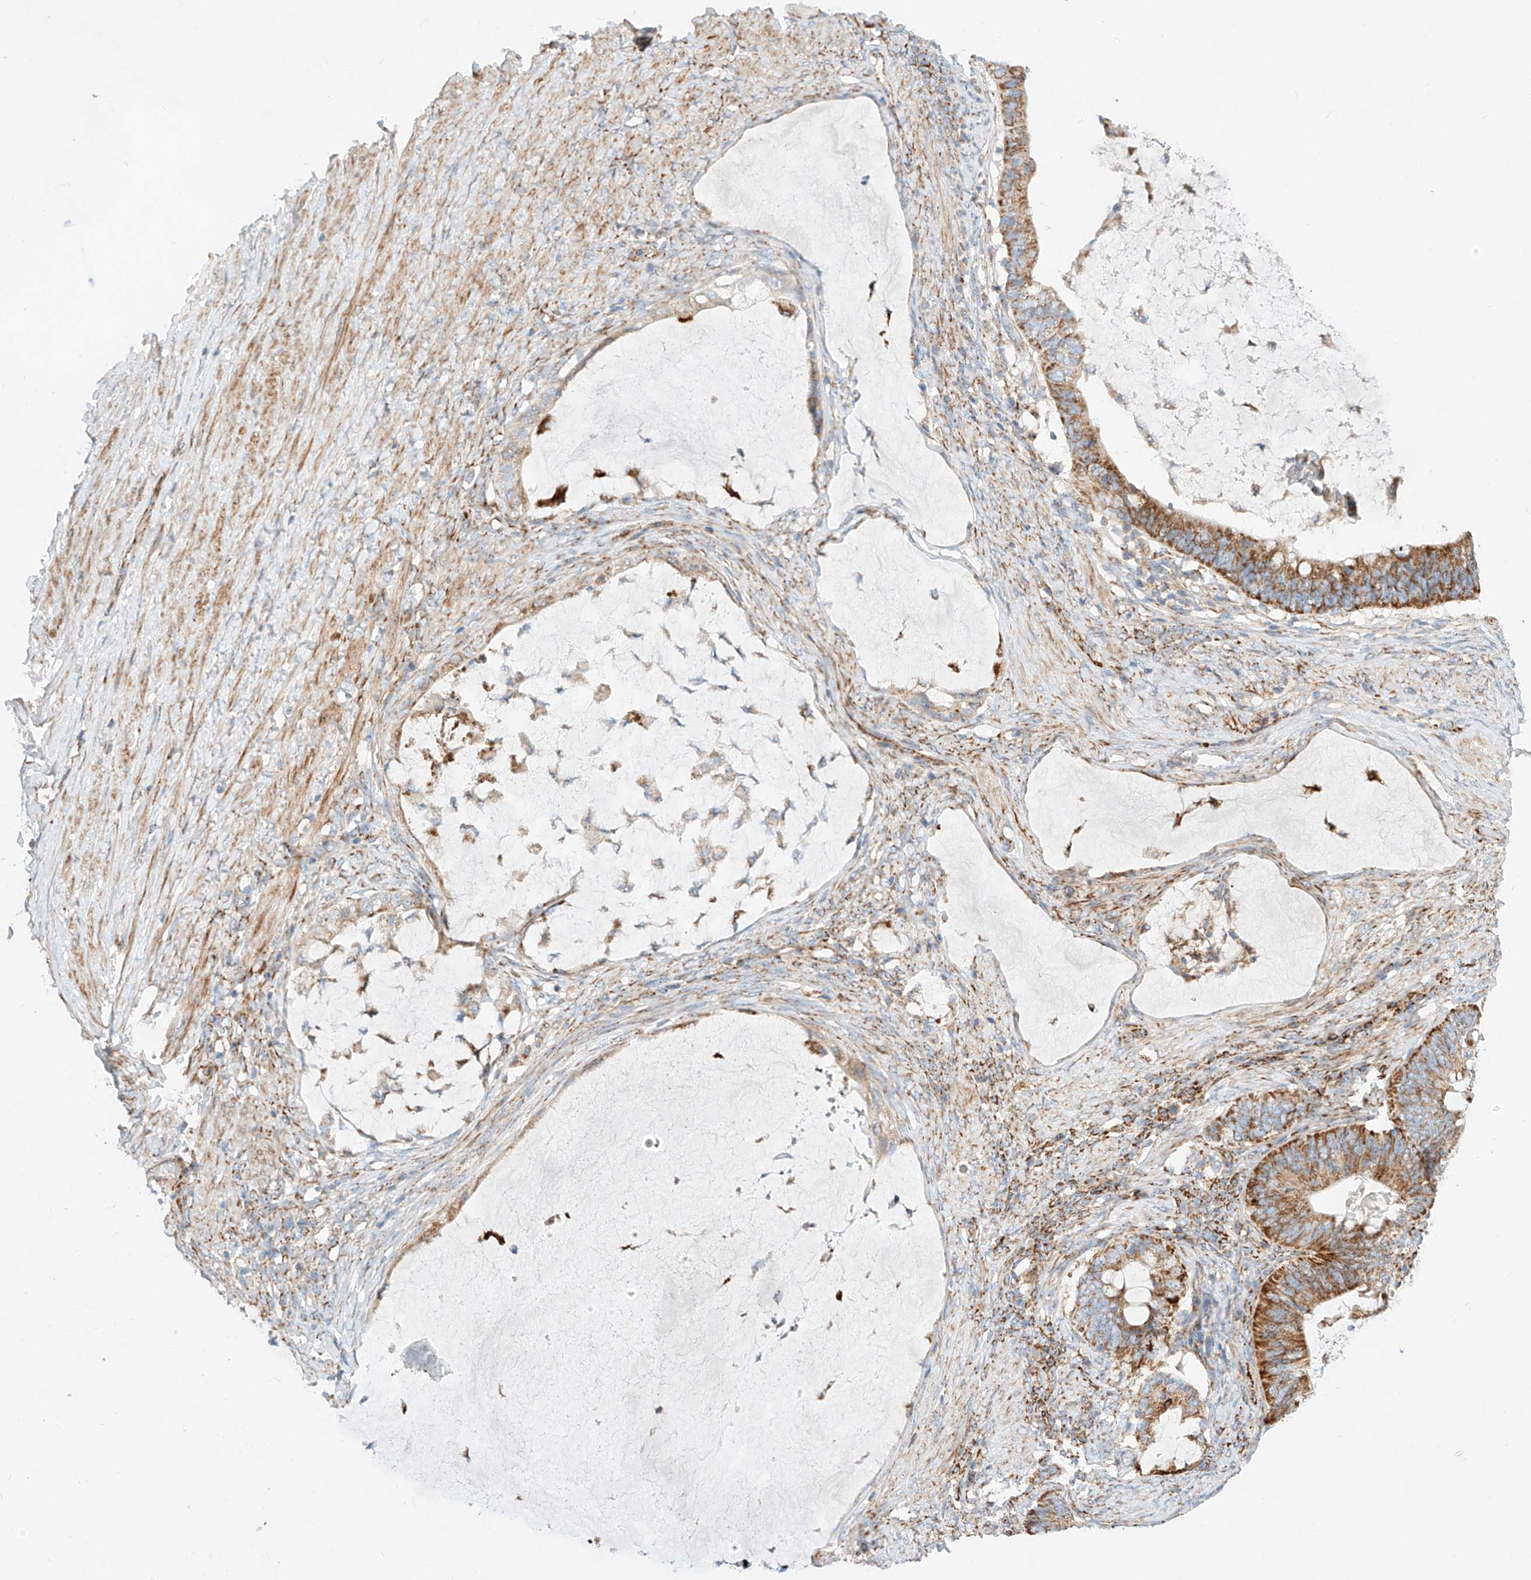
{"staining": {"intensity": "strong", "quantity": ">75%", "location": "cytoplasmic/membranous"}, "tissue": "ovarian cancer", "cell_type": "Tumor cells", "image_type": "cancer", "snomed": [{"axis": "morphology", "description": "Cystadenocarcinoma, mucinous, NOS"}, {"axis": "topography", "description": "Ovary"}], "caption": "The photomicrograph shows staining of ovarian cancer (mucinous cystadenocarcinoma), revealing strong cytoplasmic/membranous protein positivity (brown color) within tumor cells.", "gene": "CST9", "patient": {"sex": "female", "age": 61}}